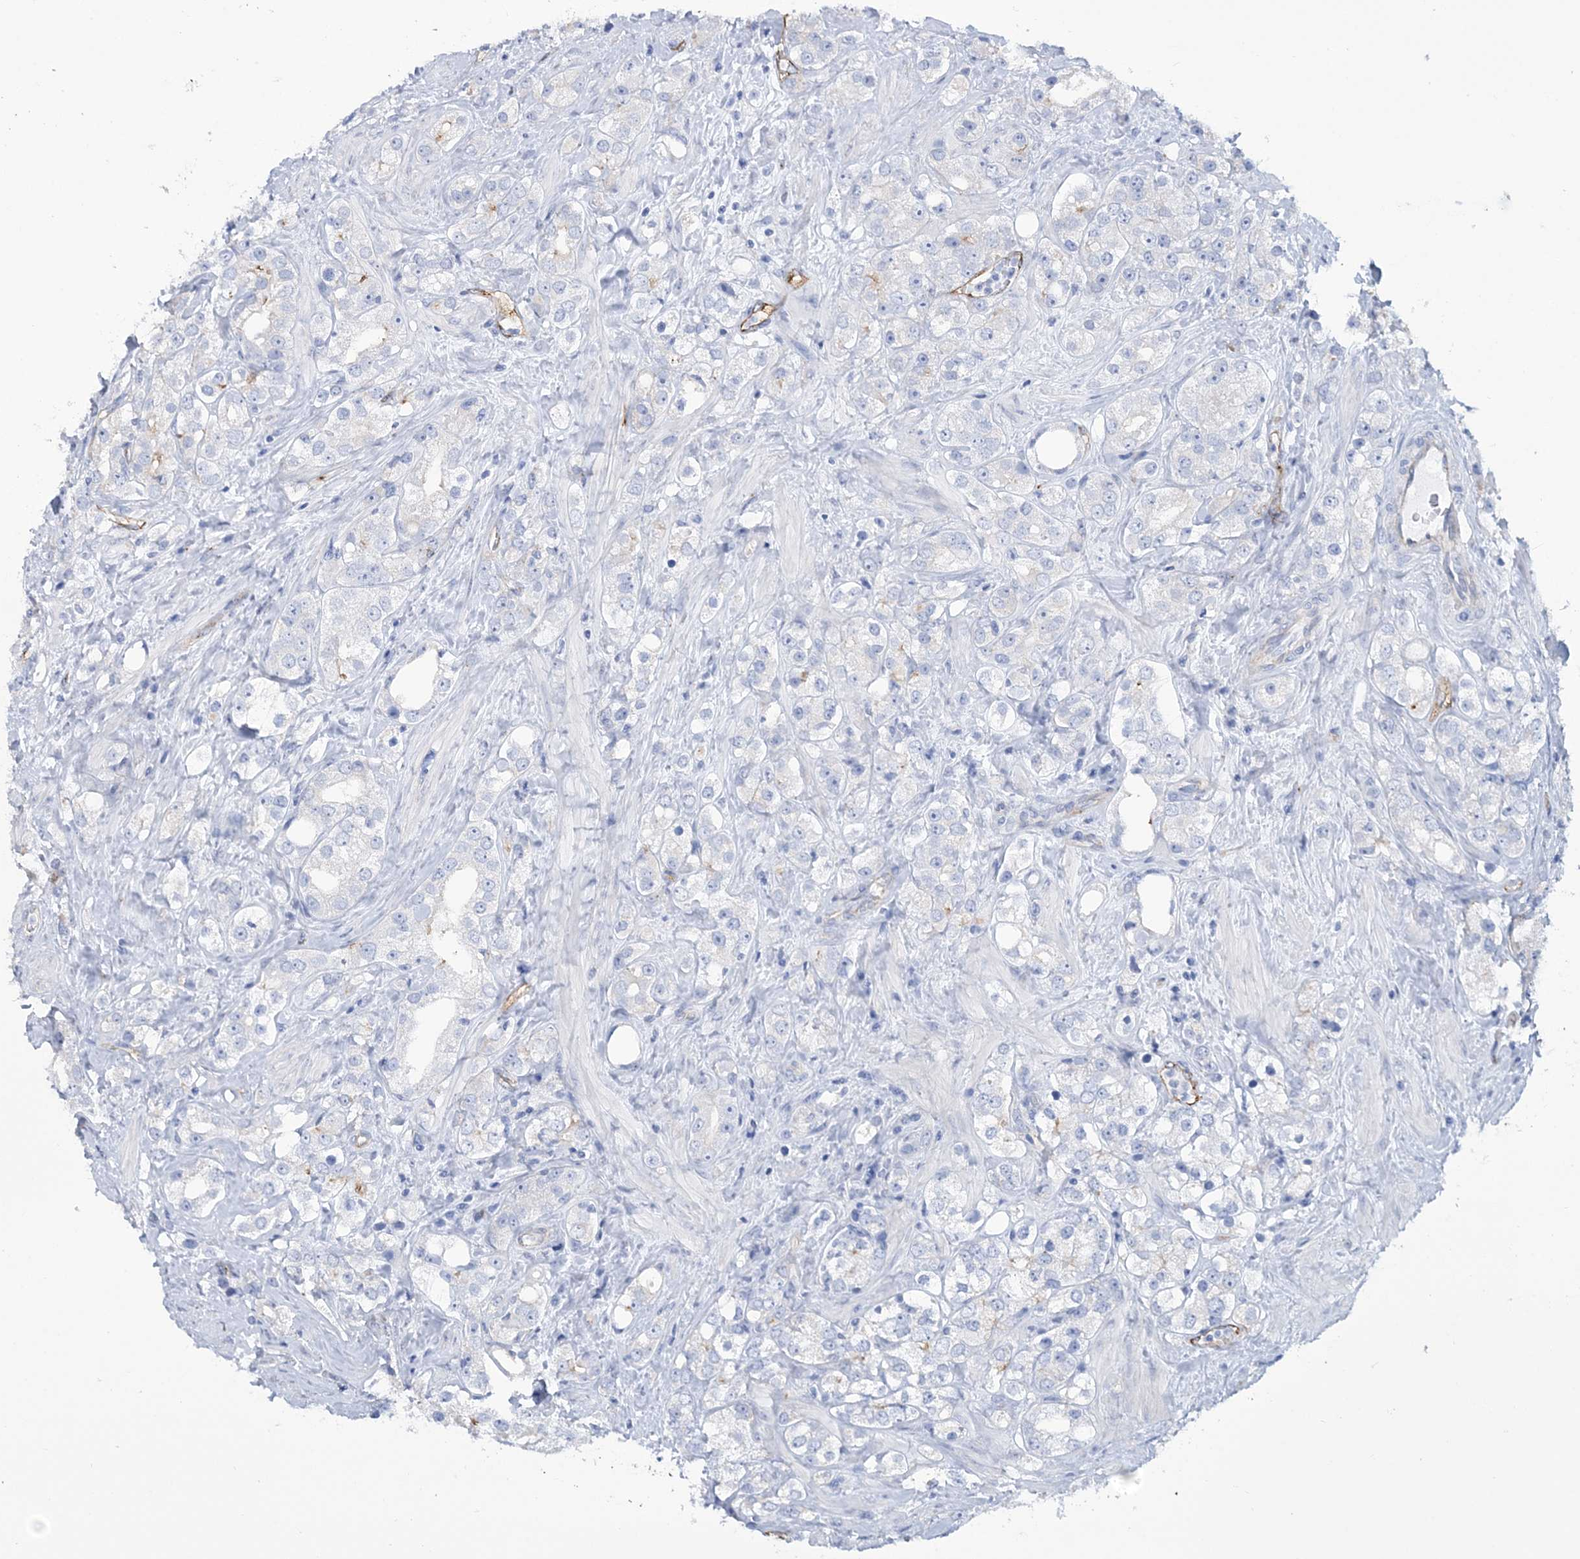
{"staining": {"intensity": "weak", "quantity": "<25%", "location": "cytoplasmic/membranous"}, "tissue": "prostate cancer", "cell_type": "Tumor cells", "image_type": "cancer", "snomed": [{"axis": "morphology", "description": "Adenocarcinoma, NOS"}, {"axis": "topography", "description": "Prostate"}], "caption": "Tumor cells show no significant positivity in prostate cancer.", "gene": "RAB11FIP5", "patient": {"sex": "male", "age": 79}}